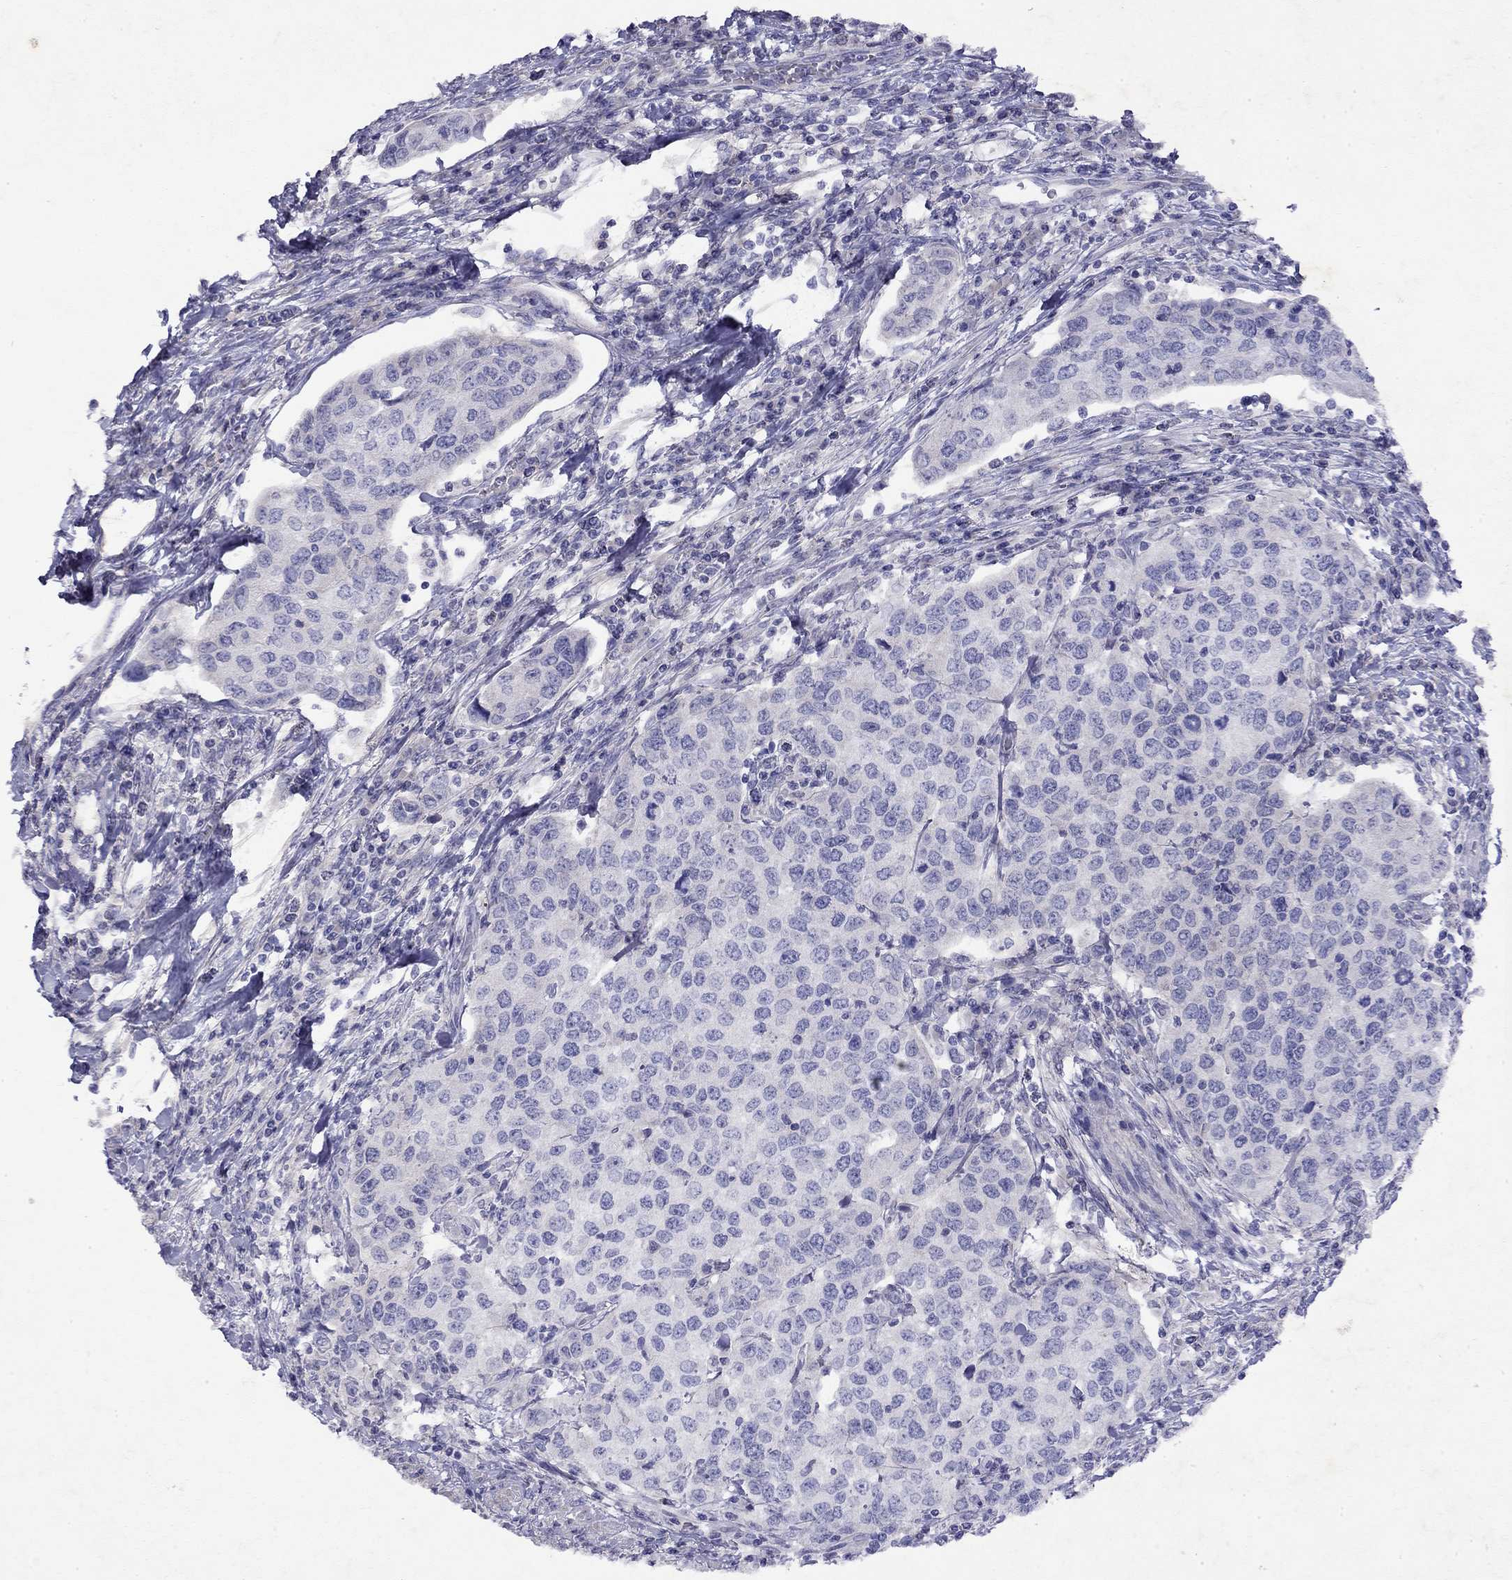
{"staining": {"intensity": "negative", "quantity": "none", "location": "none"}, "tissue": "urothelial cancer", "cell_type": "Tumor cells", "image_type": "cancer", "snomed": [{"axis": "morphology", "description": "Urothelial carcinoma, High grade"}, {"axis": "topography", "description": "Urinary bladder"}], "caption": "The immunohistochemistry (IHC) histopathology image has no significant staining in tumor cells of urothelial carcinoma (high-grade) tissue.", "gene": "GNAT3", "patient": {"sex": "female", "age": 78}}